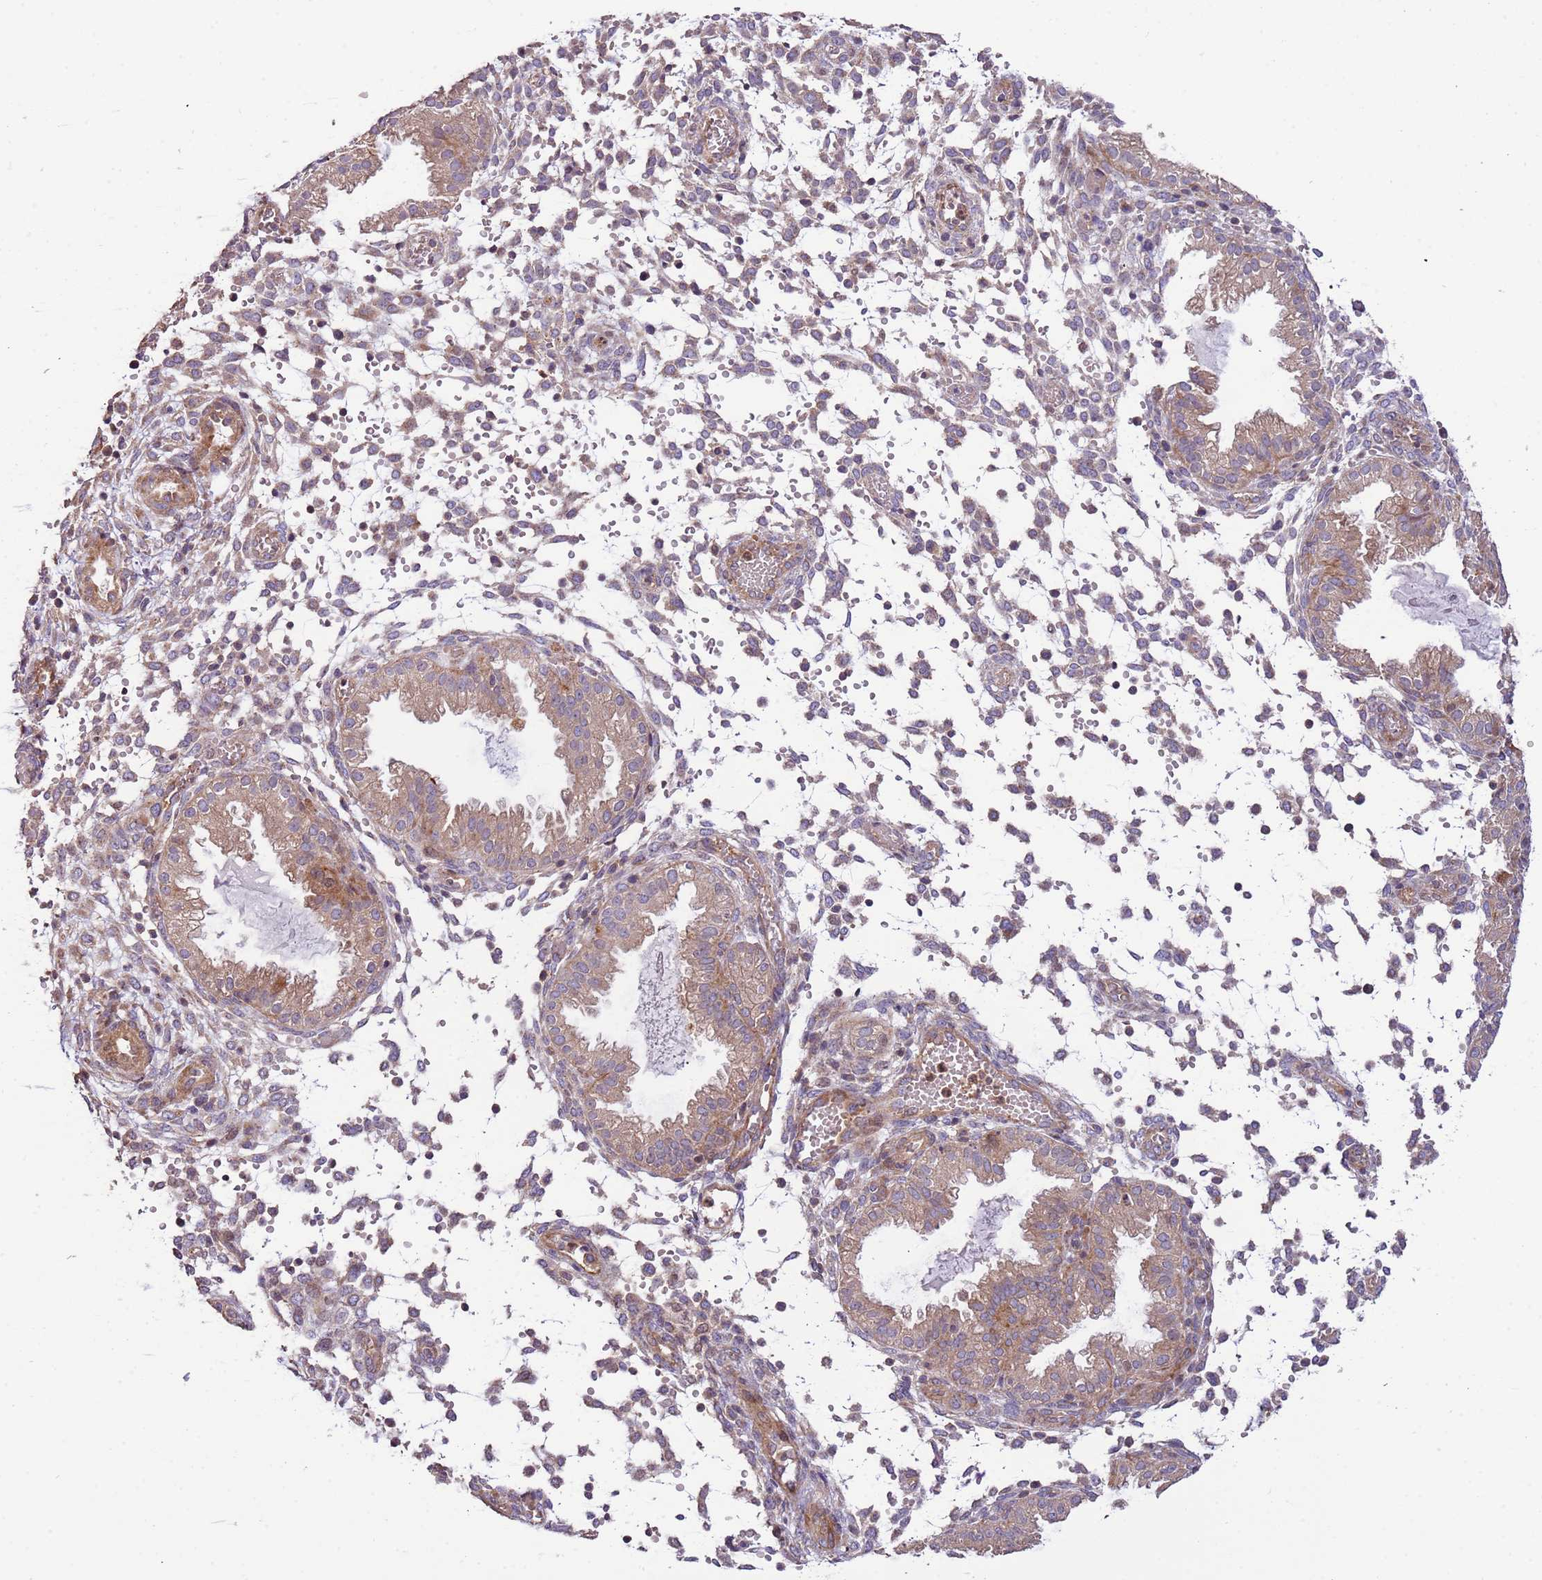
{"staining": {"intensity": "weak", "quantity": "<25%", "location": "cytoplasmic/membranous"}, "tissue": "endometrium", "cell_type": "Cells in endometrial stroma", "image_type": "normal", "snomed": [{"axis": "morphology", "description": "Normal tissue, NOS"}, {"axis": "topography", "description": "Endometrium"}], "caption": "IHC micrograph of benign endometrium: endometrium stained with DAB (3,3'-diaminobenzidine) displays no significant protein expression in cells in endometrial stroma.", "gene": "LAMB4", "patient": {"sex": "female", "age": 33}}